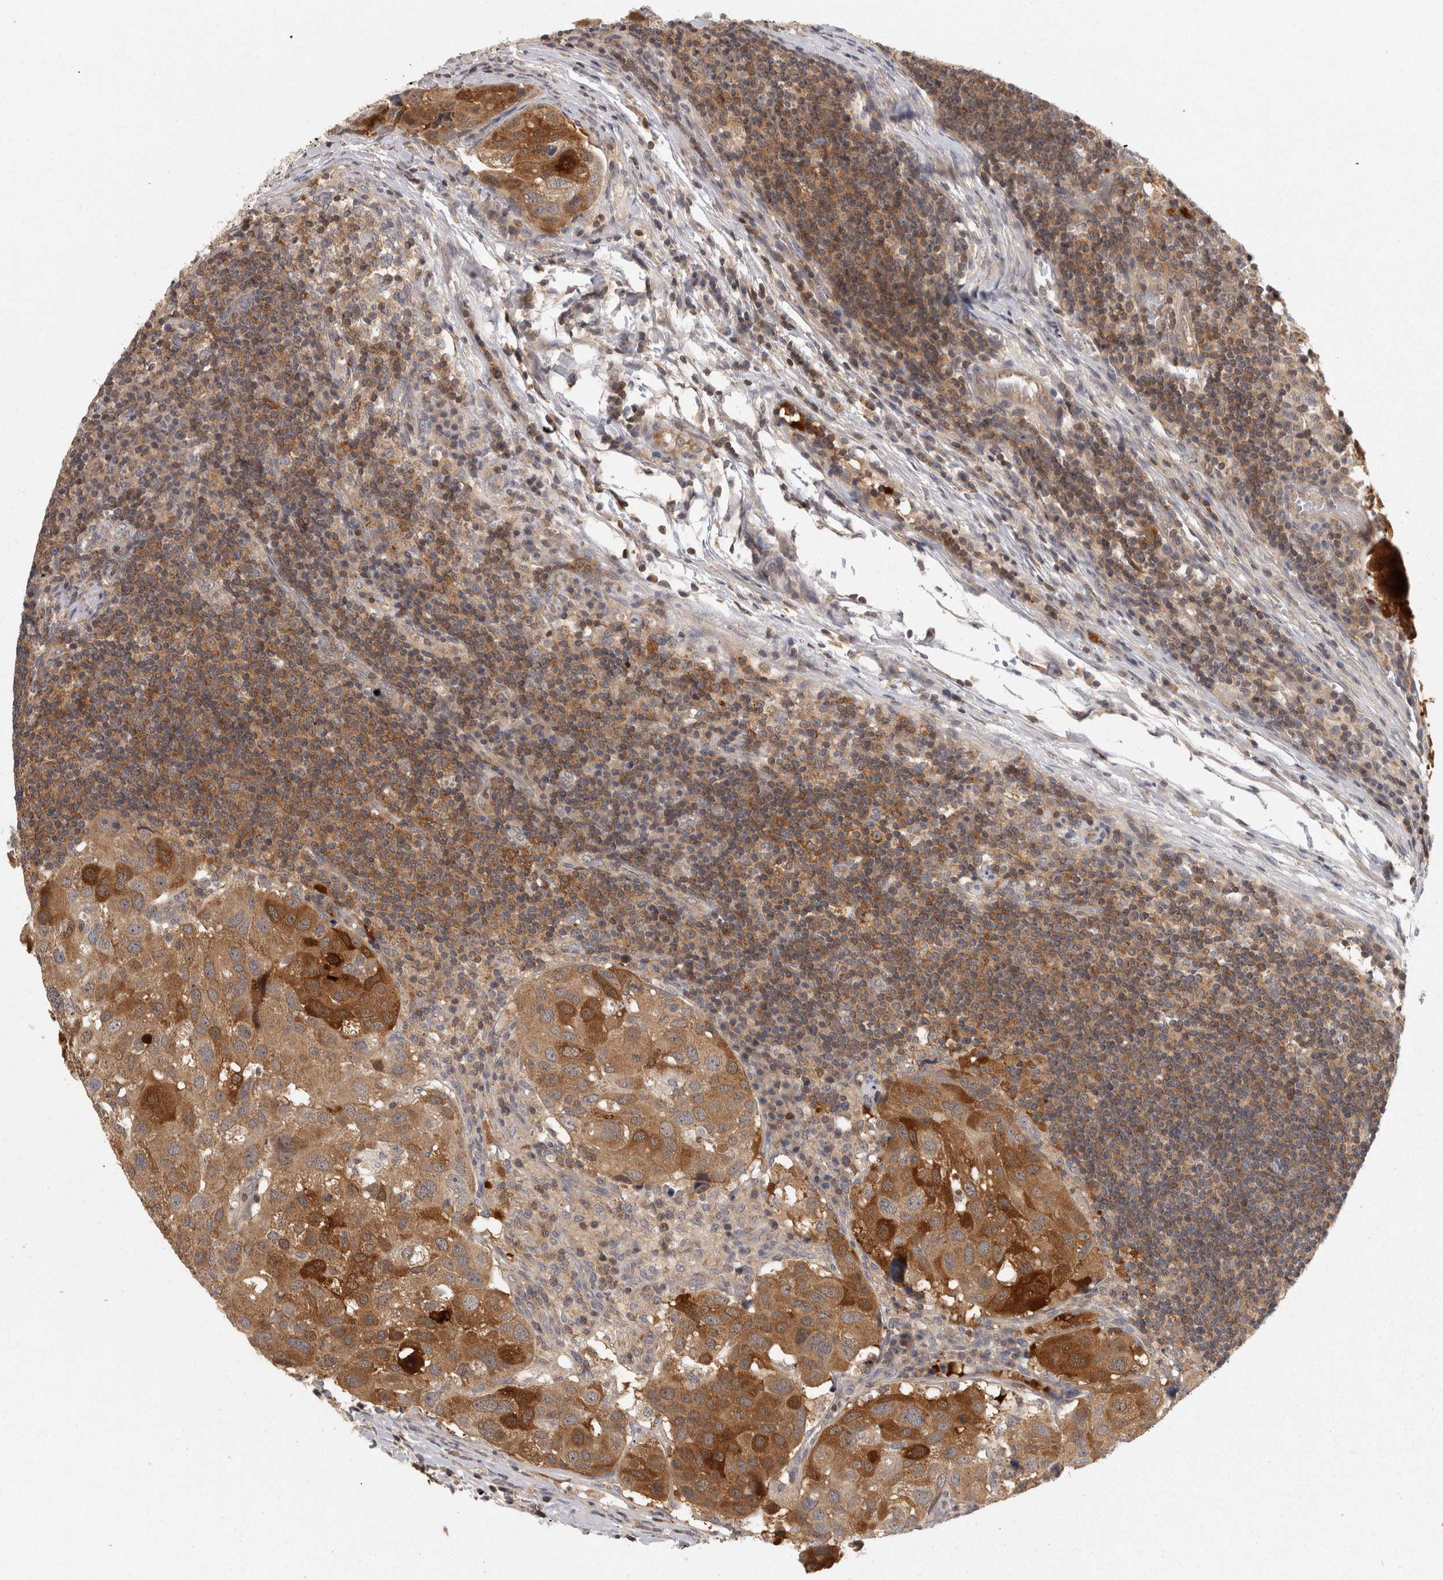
{"staining": {"intensity": "strong", "quantity": ">75%", "location": "cytoplasmic/membranous"}, "tissue": "urothelial cancer", "cell_type": "Tumor cells", "image_type": "cancer", "snomed": [{"axis": "morphology", "description": "Urothelial carcinoma, High grade"}, {"axis": "topography", "description": "Lymph node"}, {"axis": "topography", "description": "Urinary bladder"}], "caption": "This is an image of immunohistochemistry staining of high-grade urothelial carcinoma, which shows strong staining in the cytoplasmic/membranous of tumor cells.", "gene": "ACAT2", "patient": {"sex": "male", "age": 51}}